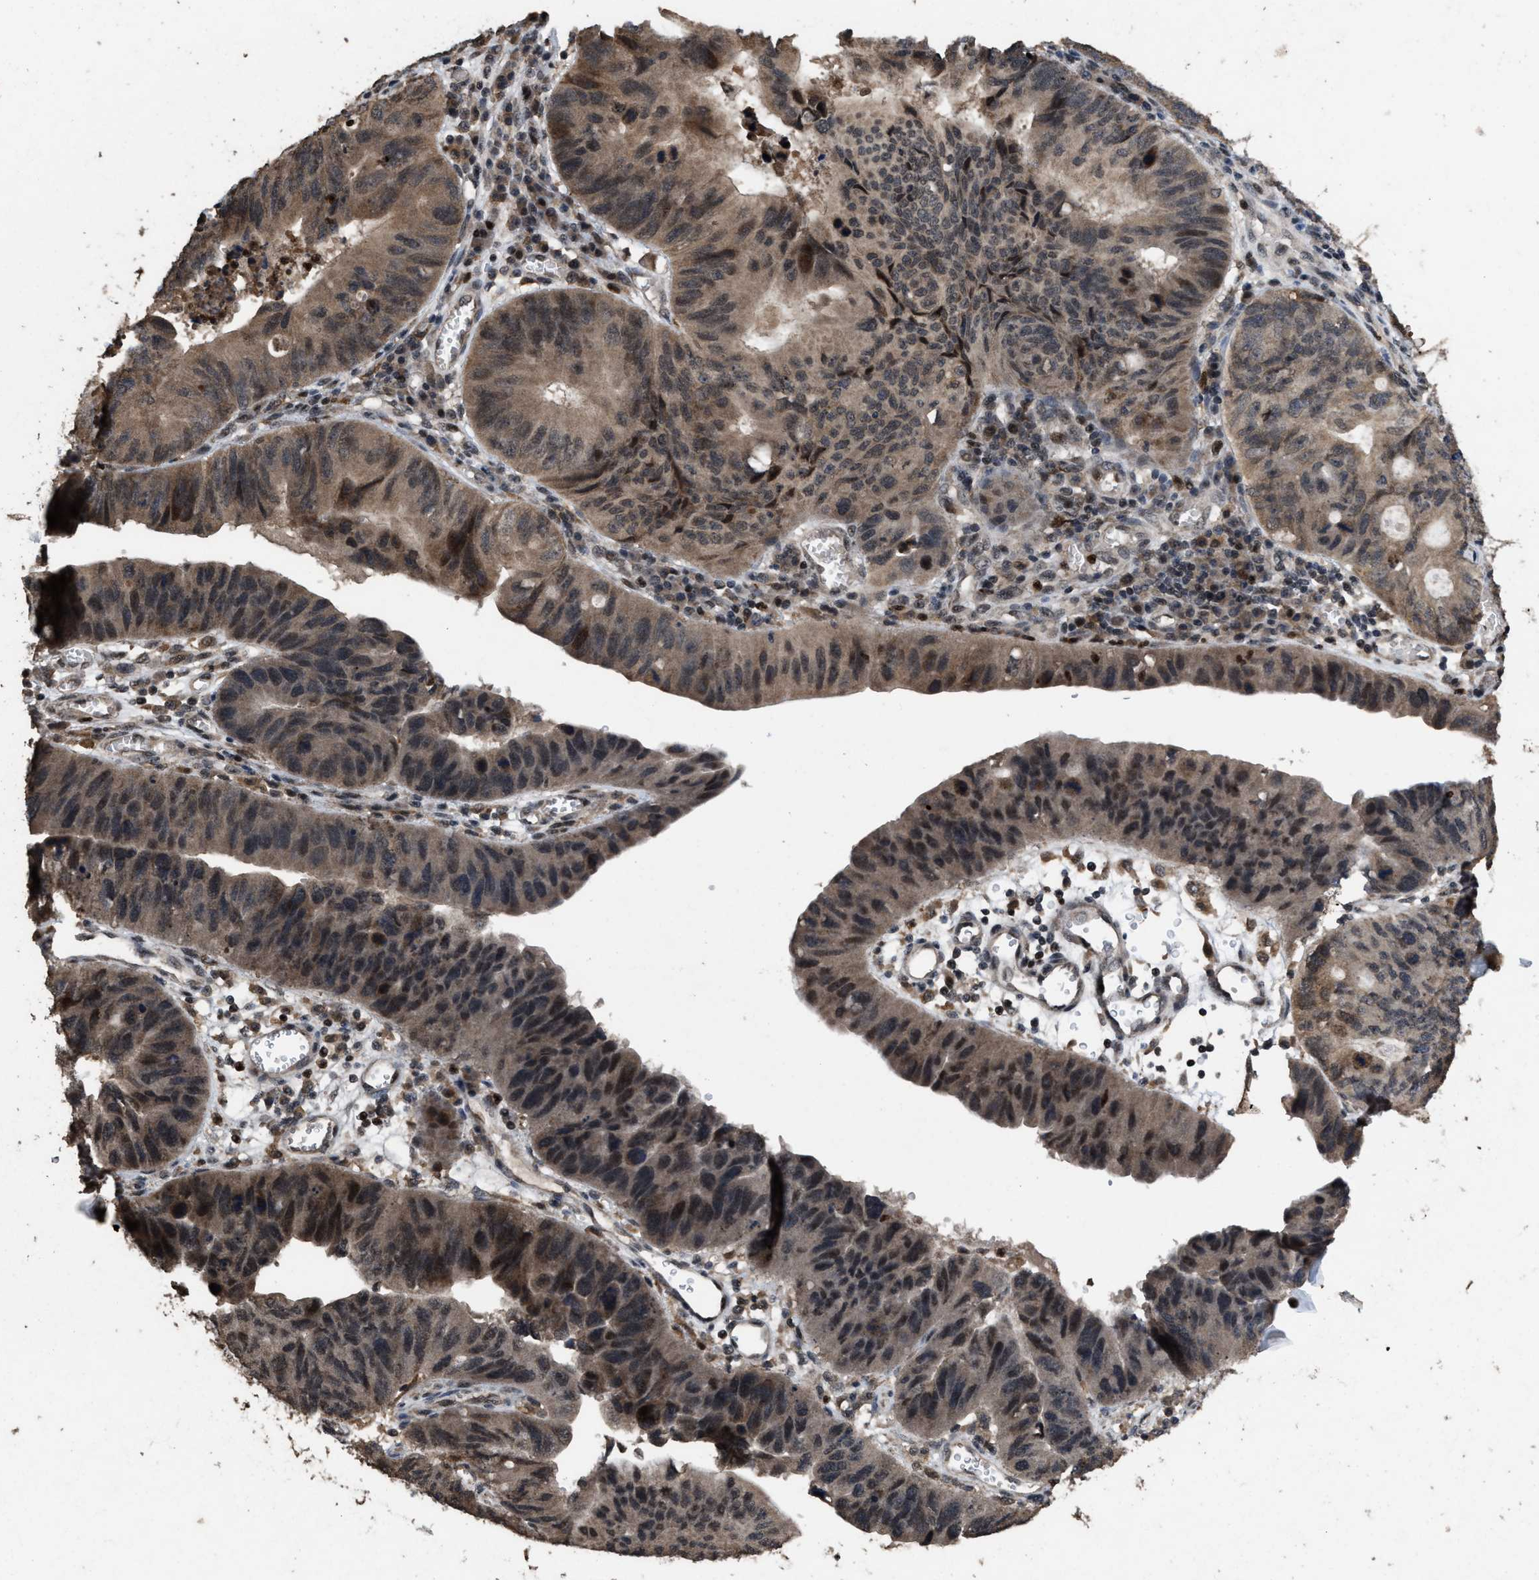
{"staining": {"intensity": "moderate", "quantity": "25%-75%", "location": "cytoplasmic/membranous,nuclear"}, "tissue": "stomach cancer", "cell_type": "Tumor cells", "image_type": "cancer", "snomed": [{"axis": "morphology", "description": "Adenocarcinoma, NOS"}, {"axis": "topography", "description": "Stomach"}], "caption": "Protein expression analysis of human stomach cancer (adenocarcinoma) reveals moderate cytoplasmic/membranous and nuclear expression in approximately 25%-75% of tumor cells. (Stains: DAB (3,3'-diaminobenzidine) in brown, nuclei in blue, Microscopy: brightfield microscopy at high magnification).", "gene": "HAUS6", "patient": {"sex": "male", "age": 59}}